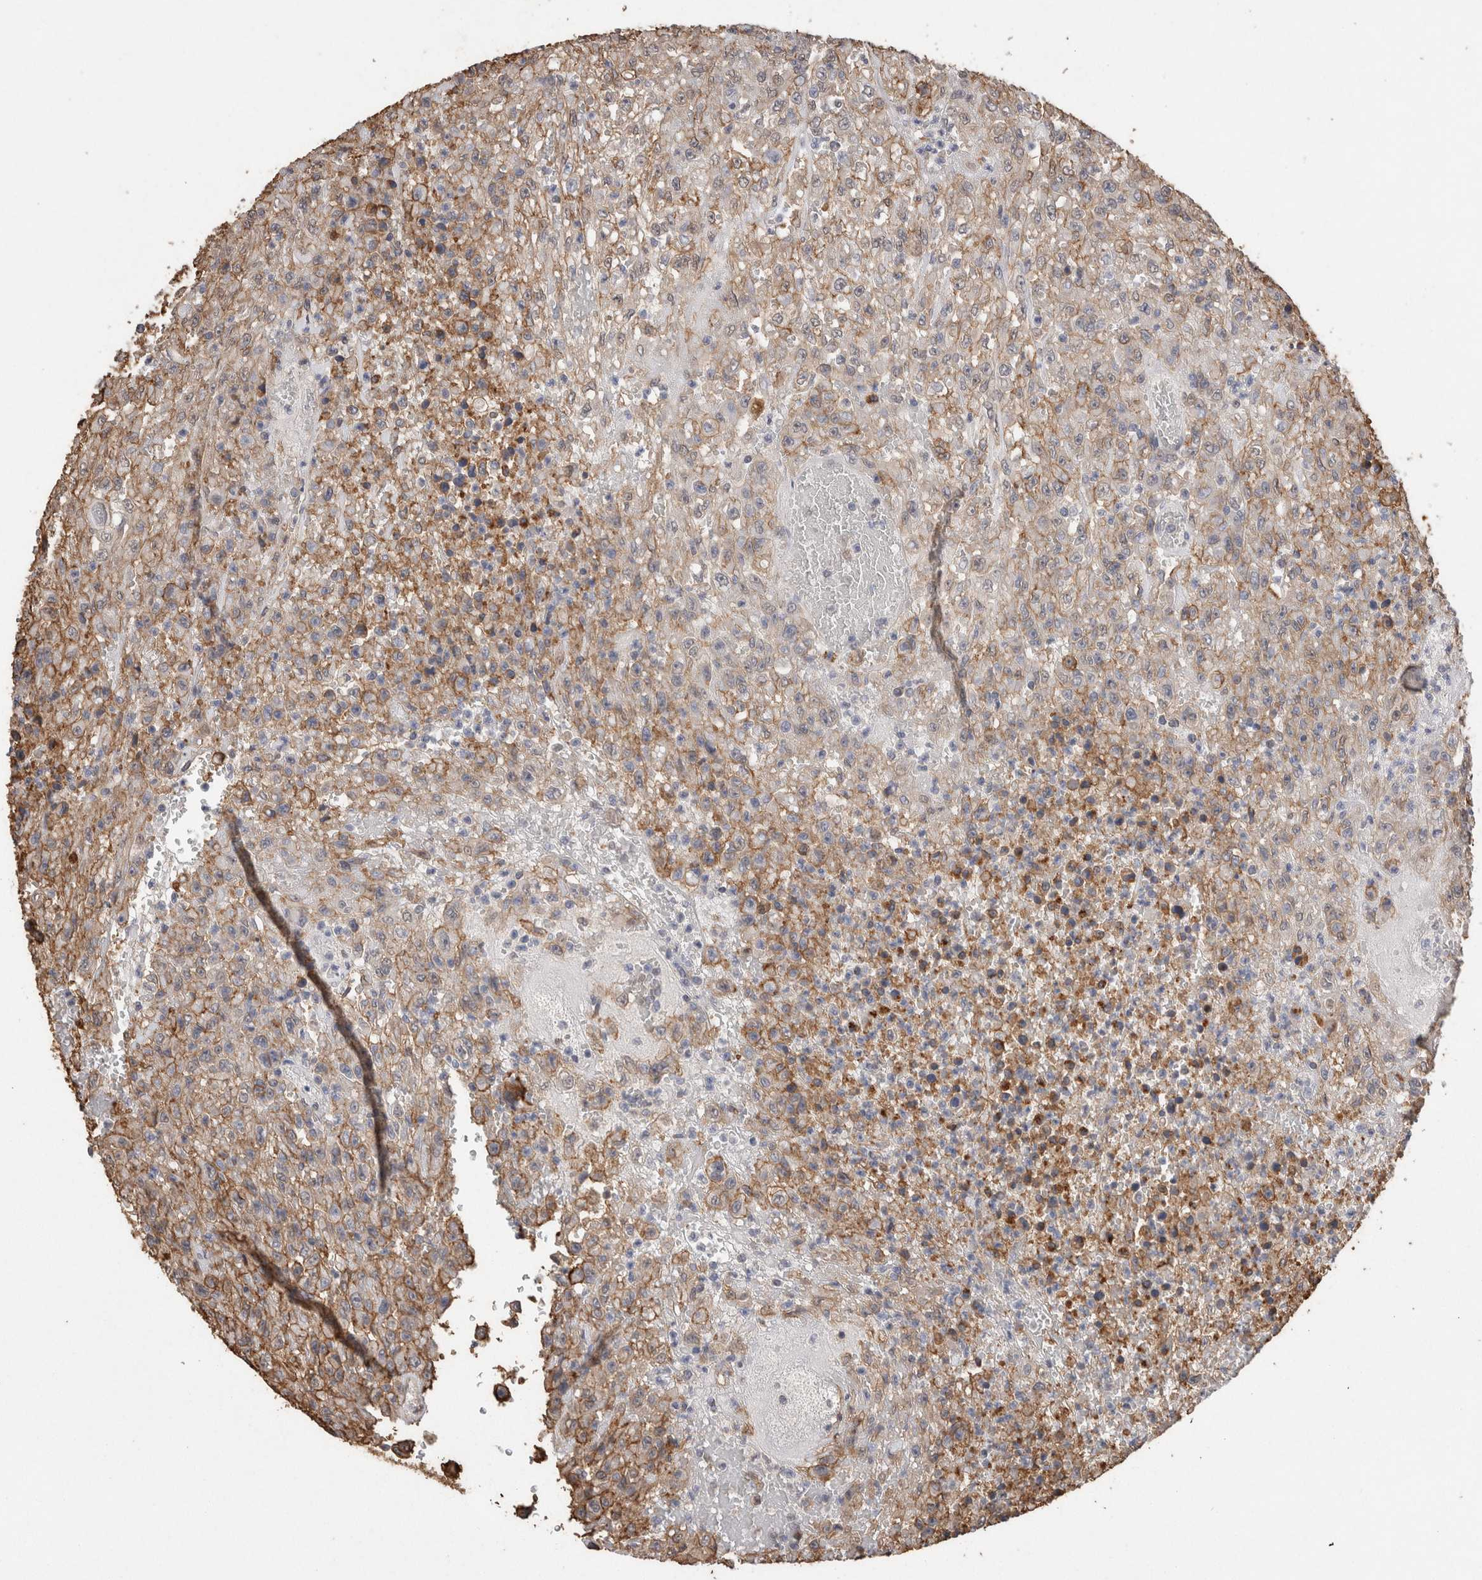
{"staining": {"intensity": "moderate", "quantity": "25%-75%", "location": "cytoplasmic/membranous"}, "tissue": "urothelial cancer", "cell_type": "Tumor cells", "image_type": "cancer", "snomed": [{"axis": "morphology", "description": "Urothelial carcinoma, High grade"}, {"axis": "topography", "description": "Urinary bladder"}], "caption": "DAB immunohistochemical staining of urothelial cancer displays moderate cytoplasmic/membranous protein staining in approximately 25%-75% of tumor cells.", "gene": "S100A10", "patient": {"sex": "male", "age": 46}}